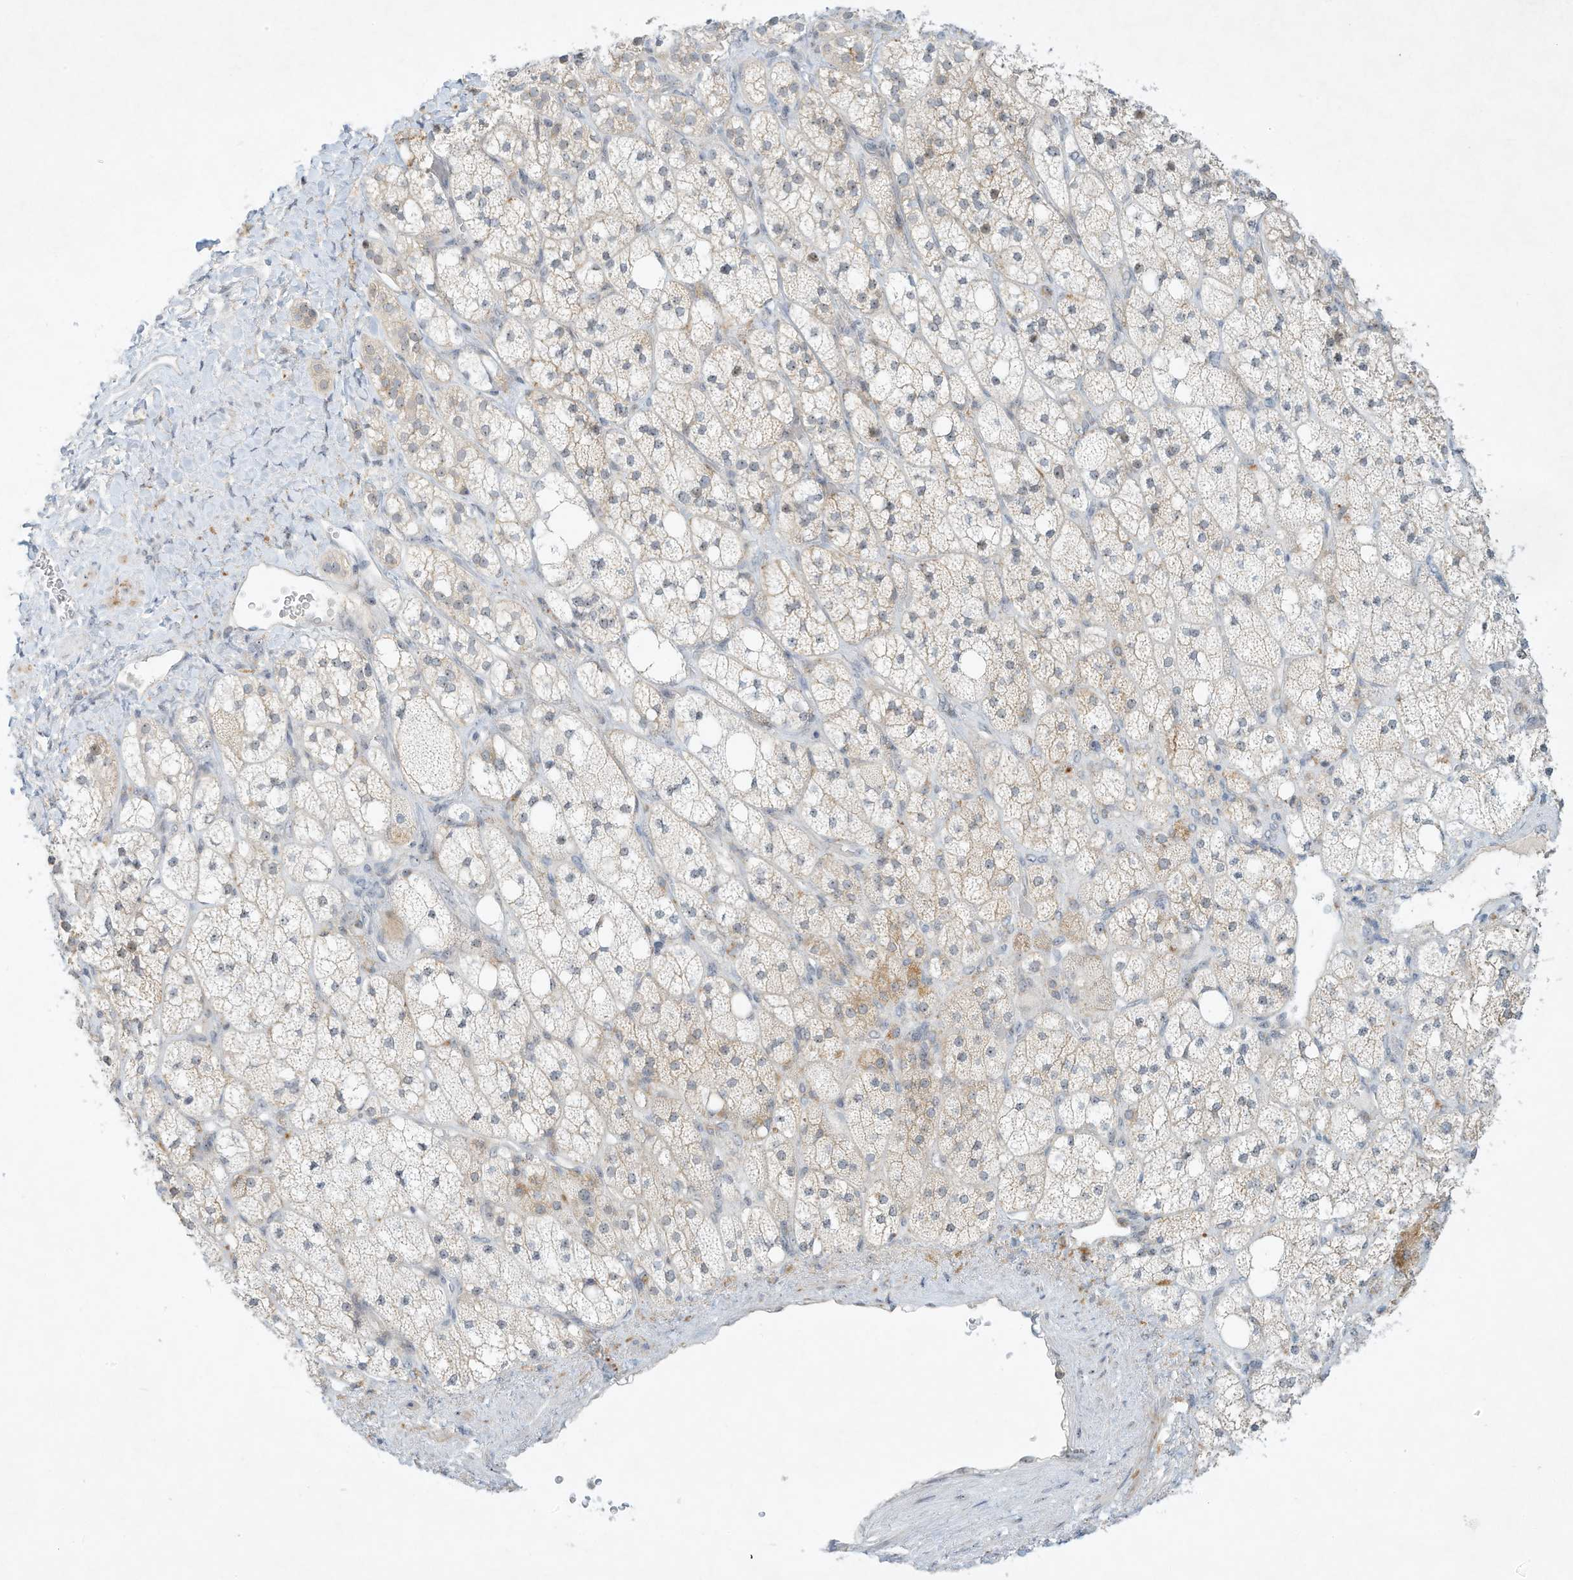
{"staining": {"intensity": "weak", "quantity": "<25%", "location": "cytoplasmic/membranous,nuclear"}, "tissue": "adrenal gland", "cell_type": "Glandular cells", "image_type": "normal", "snomed": [{"axis": "morphology", "description": "Normal tissue, NOS"}, {"axis": "topography", "description": "Adrenal gland"}], "caption": "Human adrenal gland stained for a protein using IHC reveals no staining in glandular cells.", "gene": "PAK6", "patient": {"sex": "male", "age": 61}}